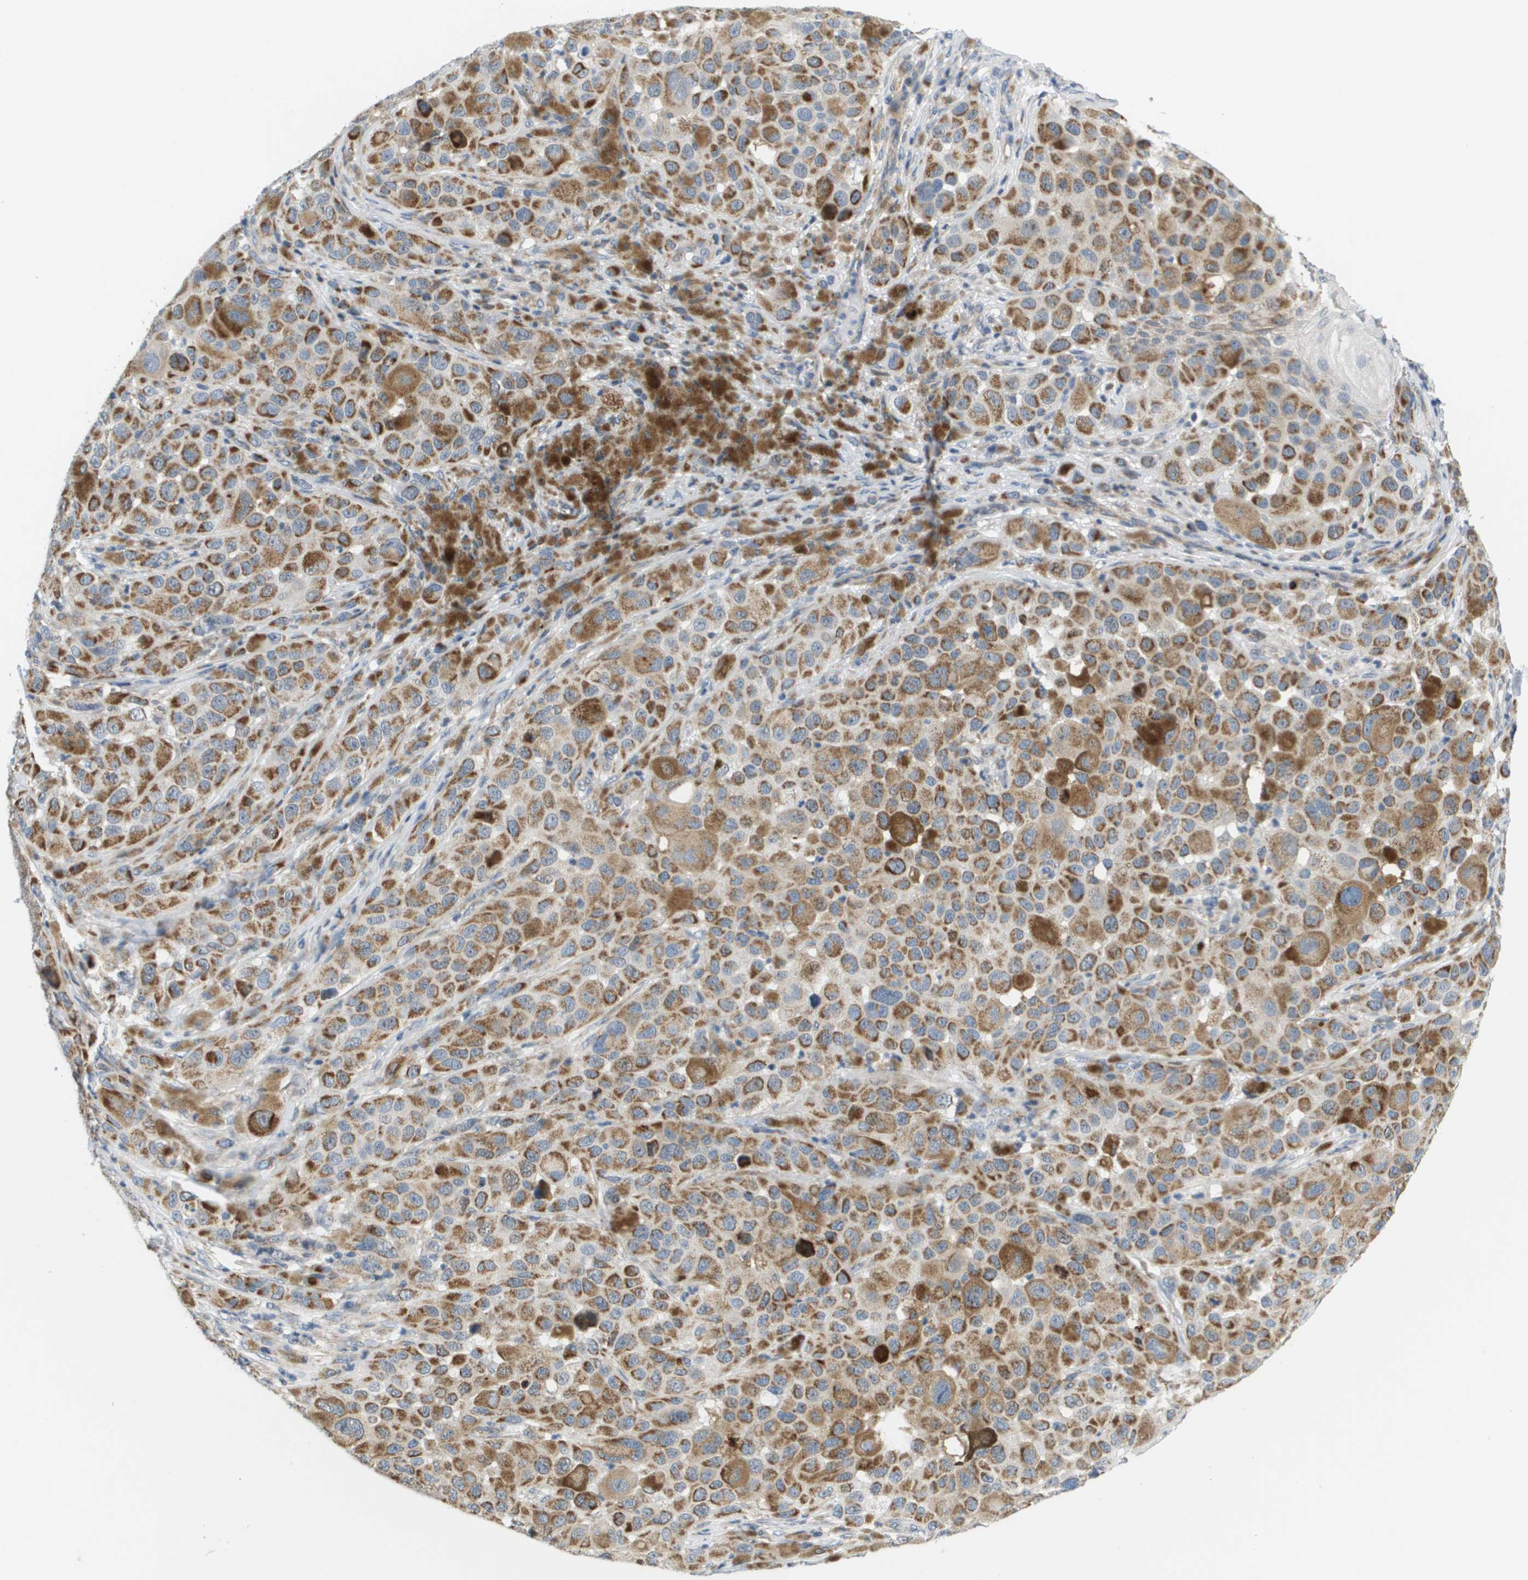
{"staining": {"intensity": "moderate", "quantity": ">75%", "location": "cytoplasmic/membranous"}, "tissue": "melanoma", "cell_type": "Tumor cells", "image_type": "cancer", "snomed": [{"axis": "morphology", "description": "Malignant melanoma, NOS"}, {"axis": "topography", "description": "Skin"}], "caption": "Immunohistochemical staining of melanoma displays medium levels of moderate cytoplasmic/membranous protein positivity in about >75% of tumor cells. Nuclei are stained in blue.", "gene": "KRT23", "patient": {"sex": "male", "age": 96}}